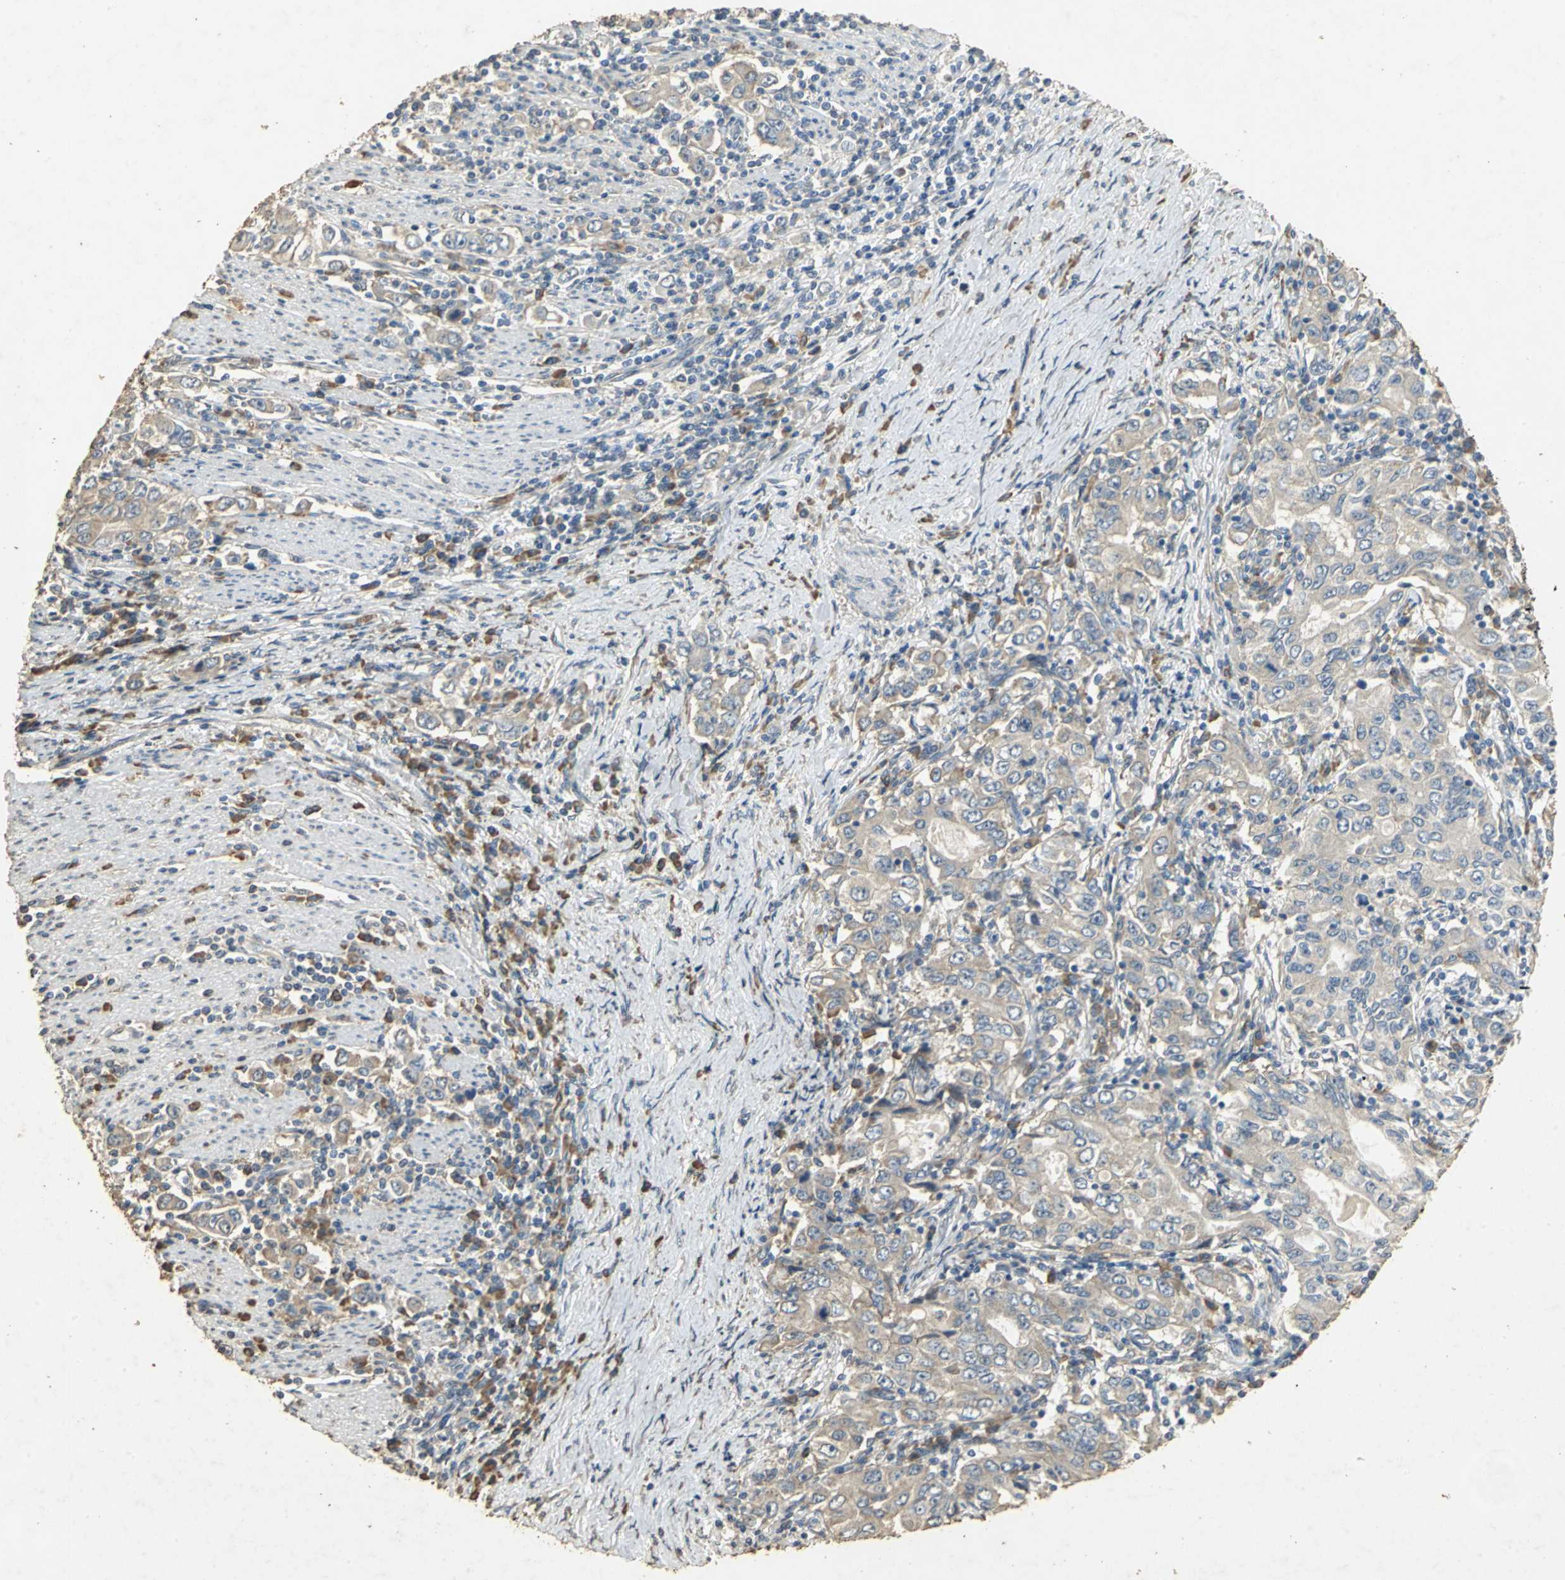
{"staining": {"intensity": "weak", "quantity": ">75%", "location": "cytoplasmic/membranous"}, "tissue": "stomach cancer", "cell_type": "Tumor cells", "image_type": "cancer", "snomed": [{"axis": "morphology", "description": "Adenocarcinoma, NOS"}, {"axis": "topography", "description": "Stomach, lower"}], "caption": "Human stomach adenocarcinoma stained for a protein (brown) exhibits weak cytoplasmic/membranous positive staining in about >75% of tumor cells.", "gene": "ACSL4", "patient": {"sex": "female", "age": 72}}